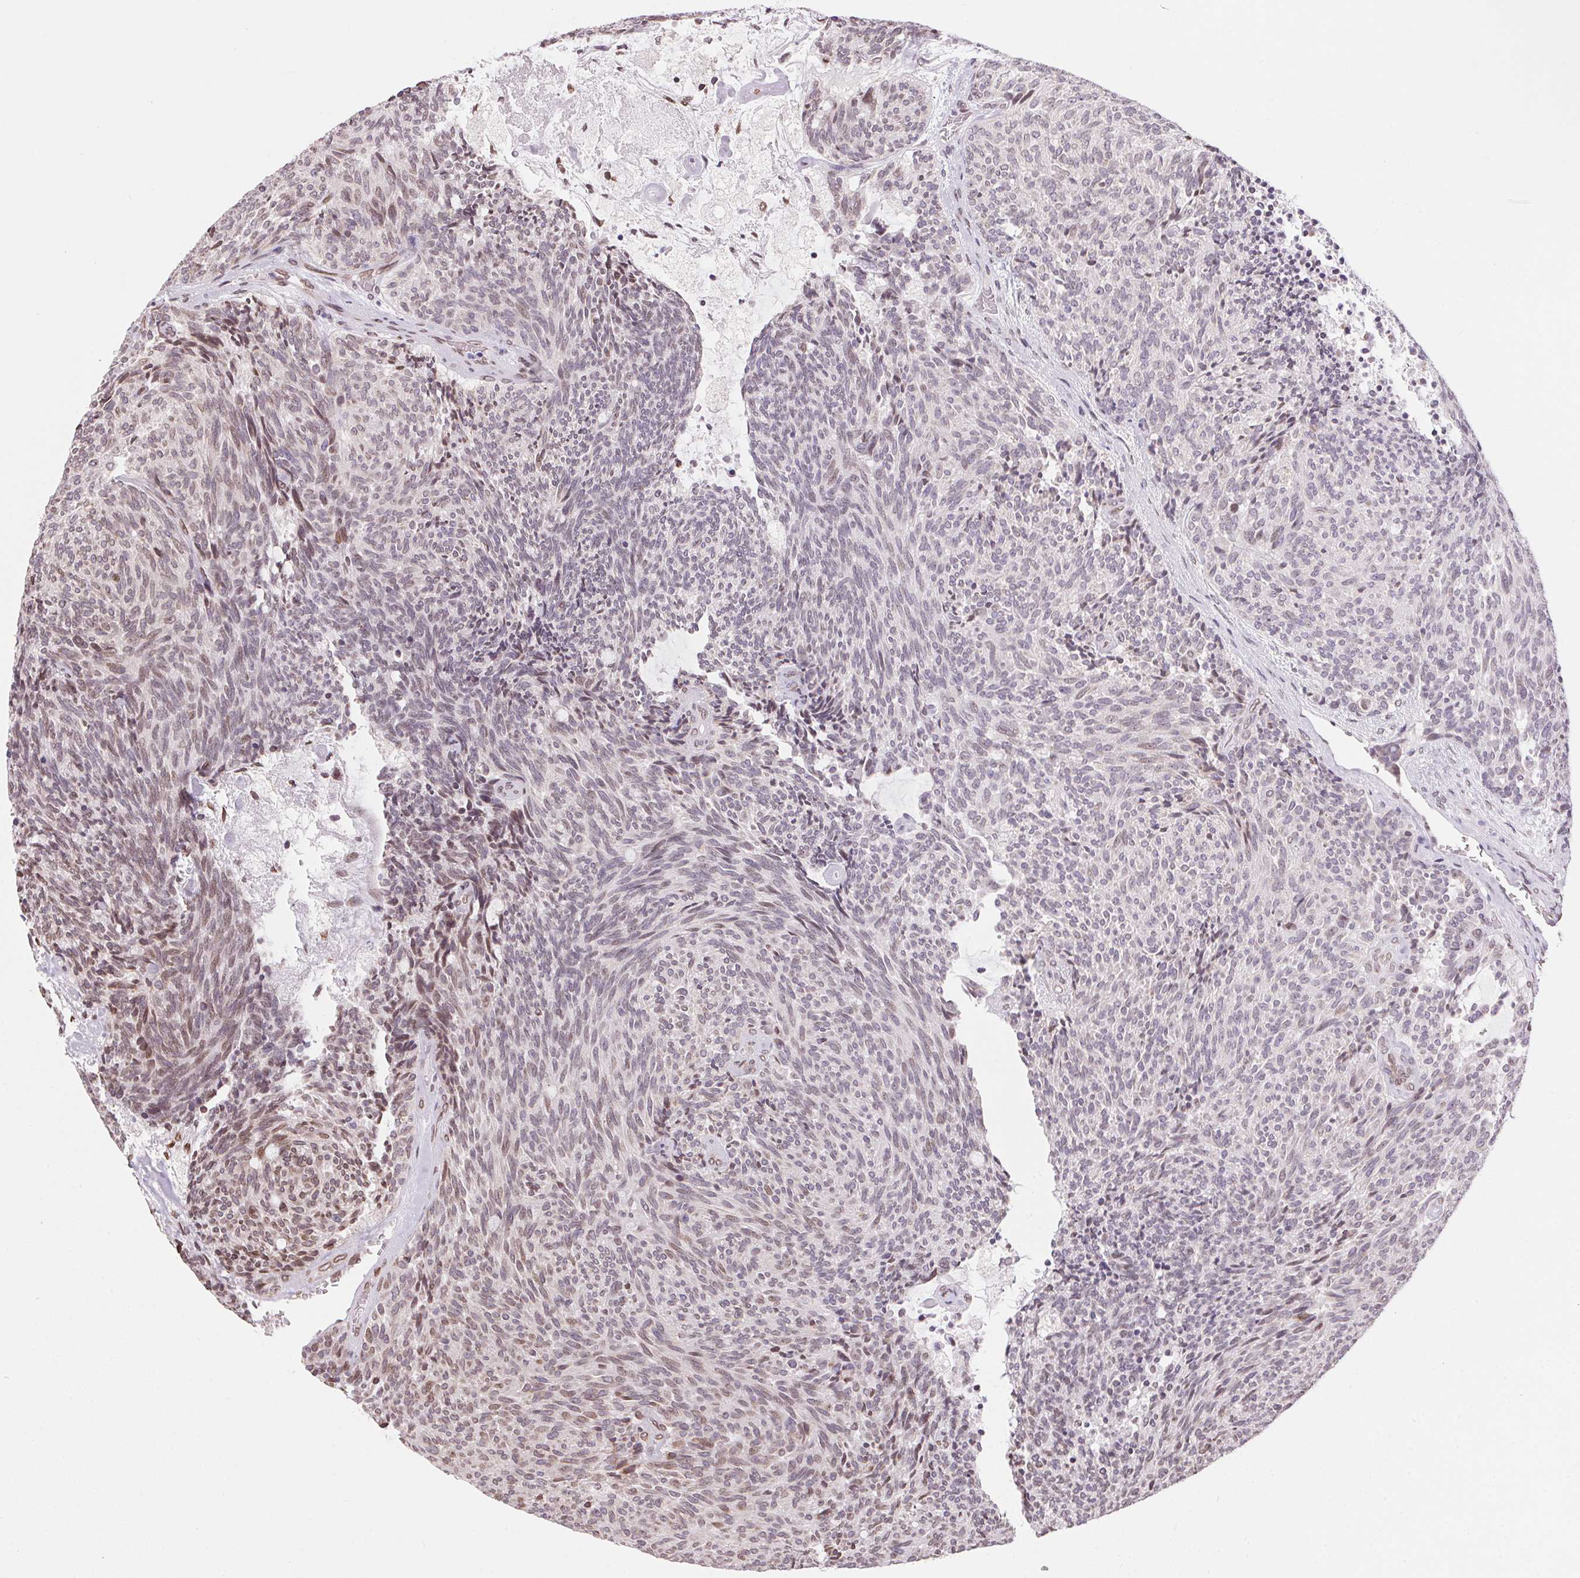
{"staining": {"intensity": "weak", "quantity": "25%-75%", "location": "nuclear"}, "tissue": "carcinoid", "cell_type": "Tumor cells", "image_type": "cancer", "snomed": [{"axis": "morphology", "description": "Carcinoid, malignant, NOS"}, {"axis": "topography", "description": "Pancreas"}], "caption": "Carcinoid tissue reveals weak nuclear expression in approximately 25%-75% of tumor cells The protein of interest is shown in brown color, while the nuclei are stained blue.", "gene": "TMEM175", "patient": {"sex": "female", "age": 54}}